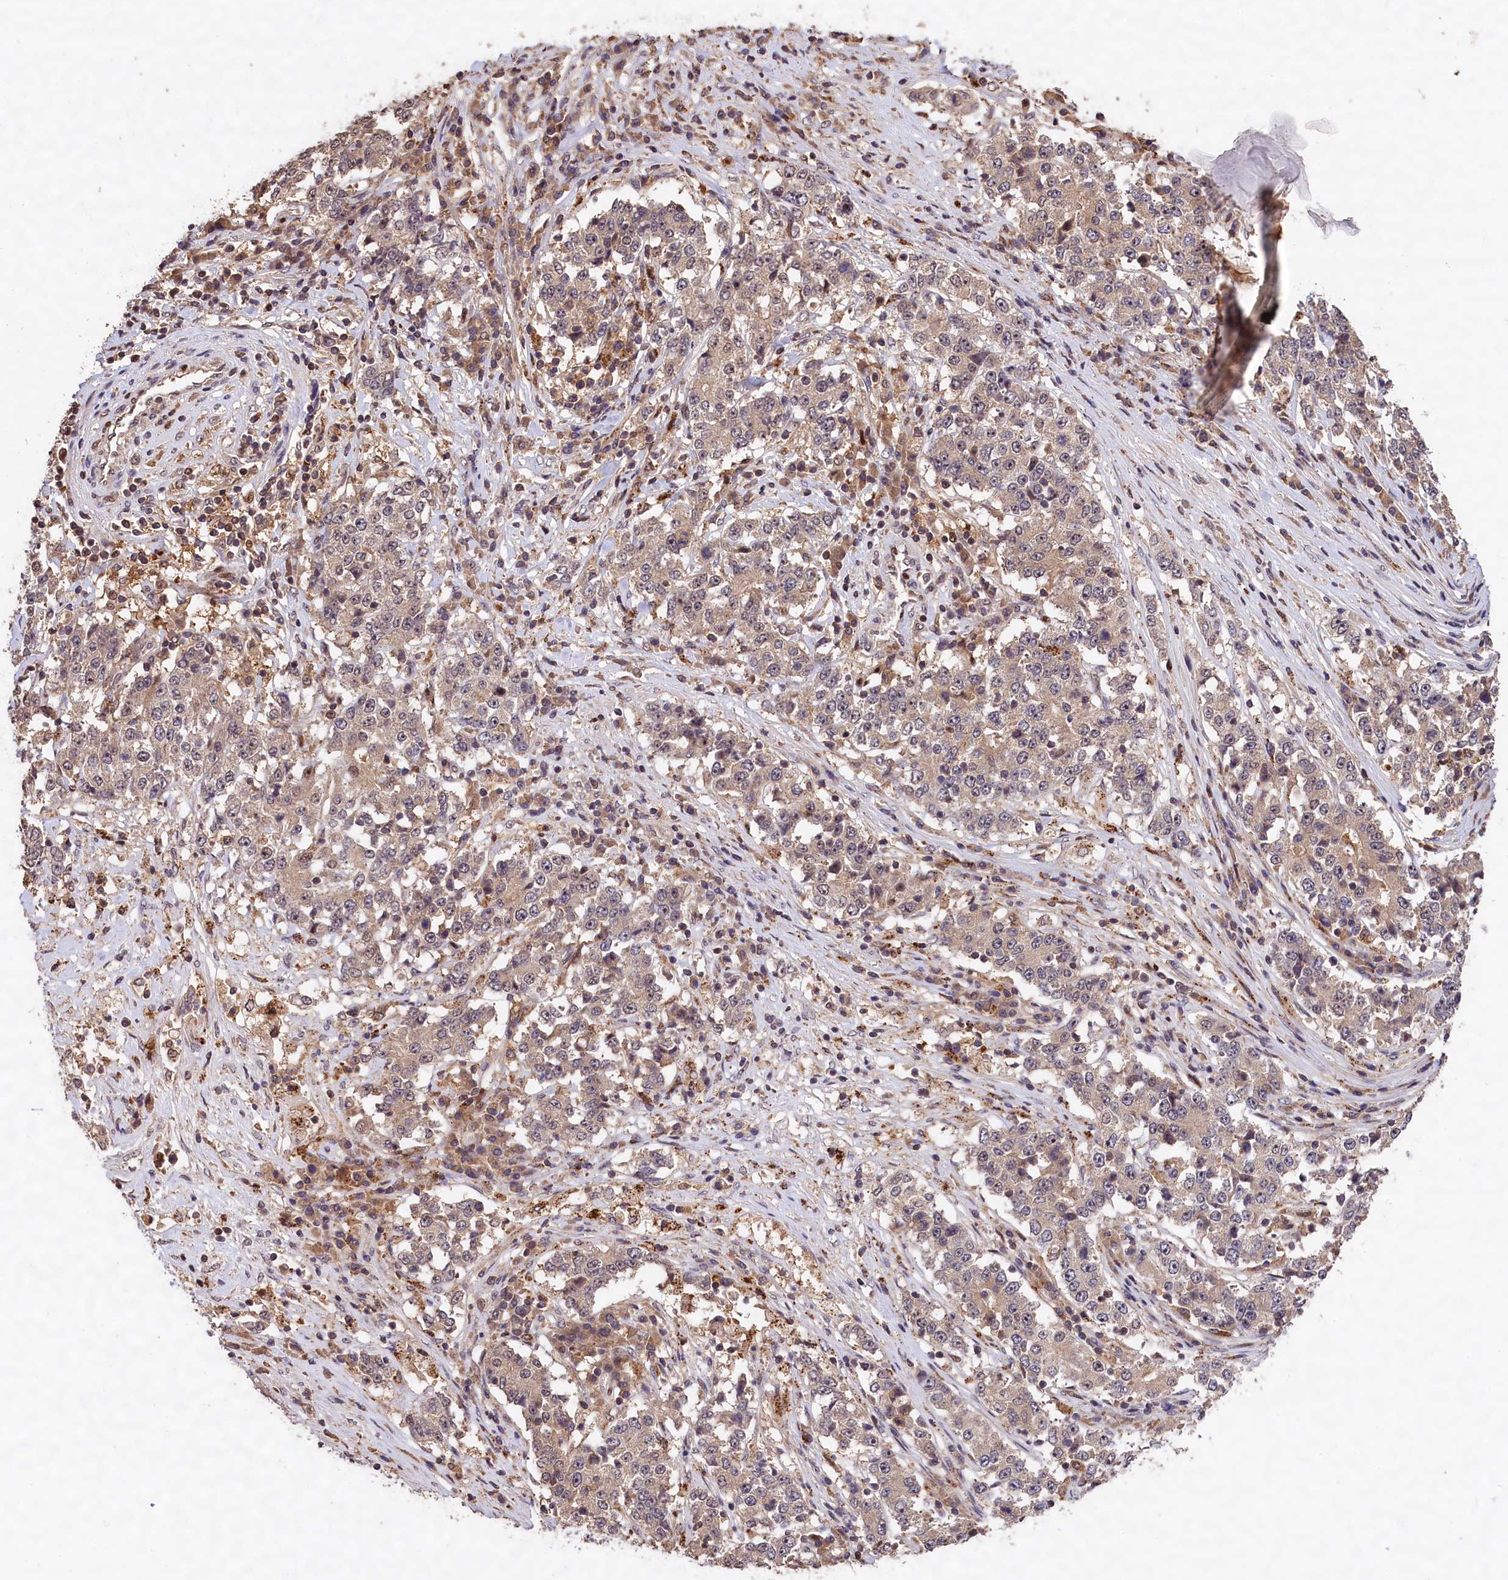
{"staining": {"intensity": "weak", "quantity": "25%-75%", "location": "cytoplasmic/membranous"}, "tissue": "stomach cancer", "cell_type": "Tumor cells", "image_type": "cancer", "snomed": [{"axis": "morphology", "description": "Adenocarcinoma, NOS"}, {"axis": "topography", "description": "Stomach"}], "caption": "The photomicrograph reveals a brown stain indicating the presence of a protein in the cytoplasmic/membranous of tumor cells in stomach cancer.", "gene": "PHAF1", "patient": {"sex": "male", "age": 59}}